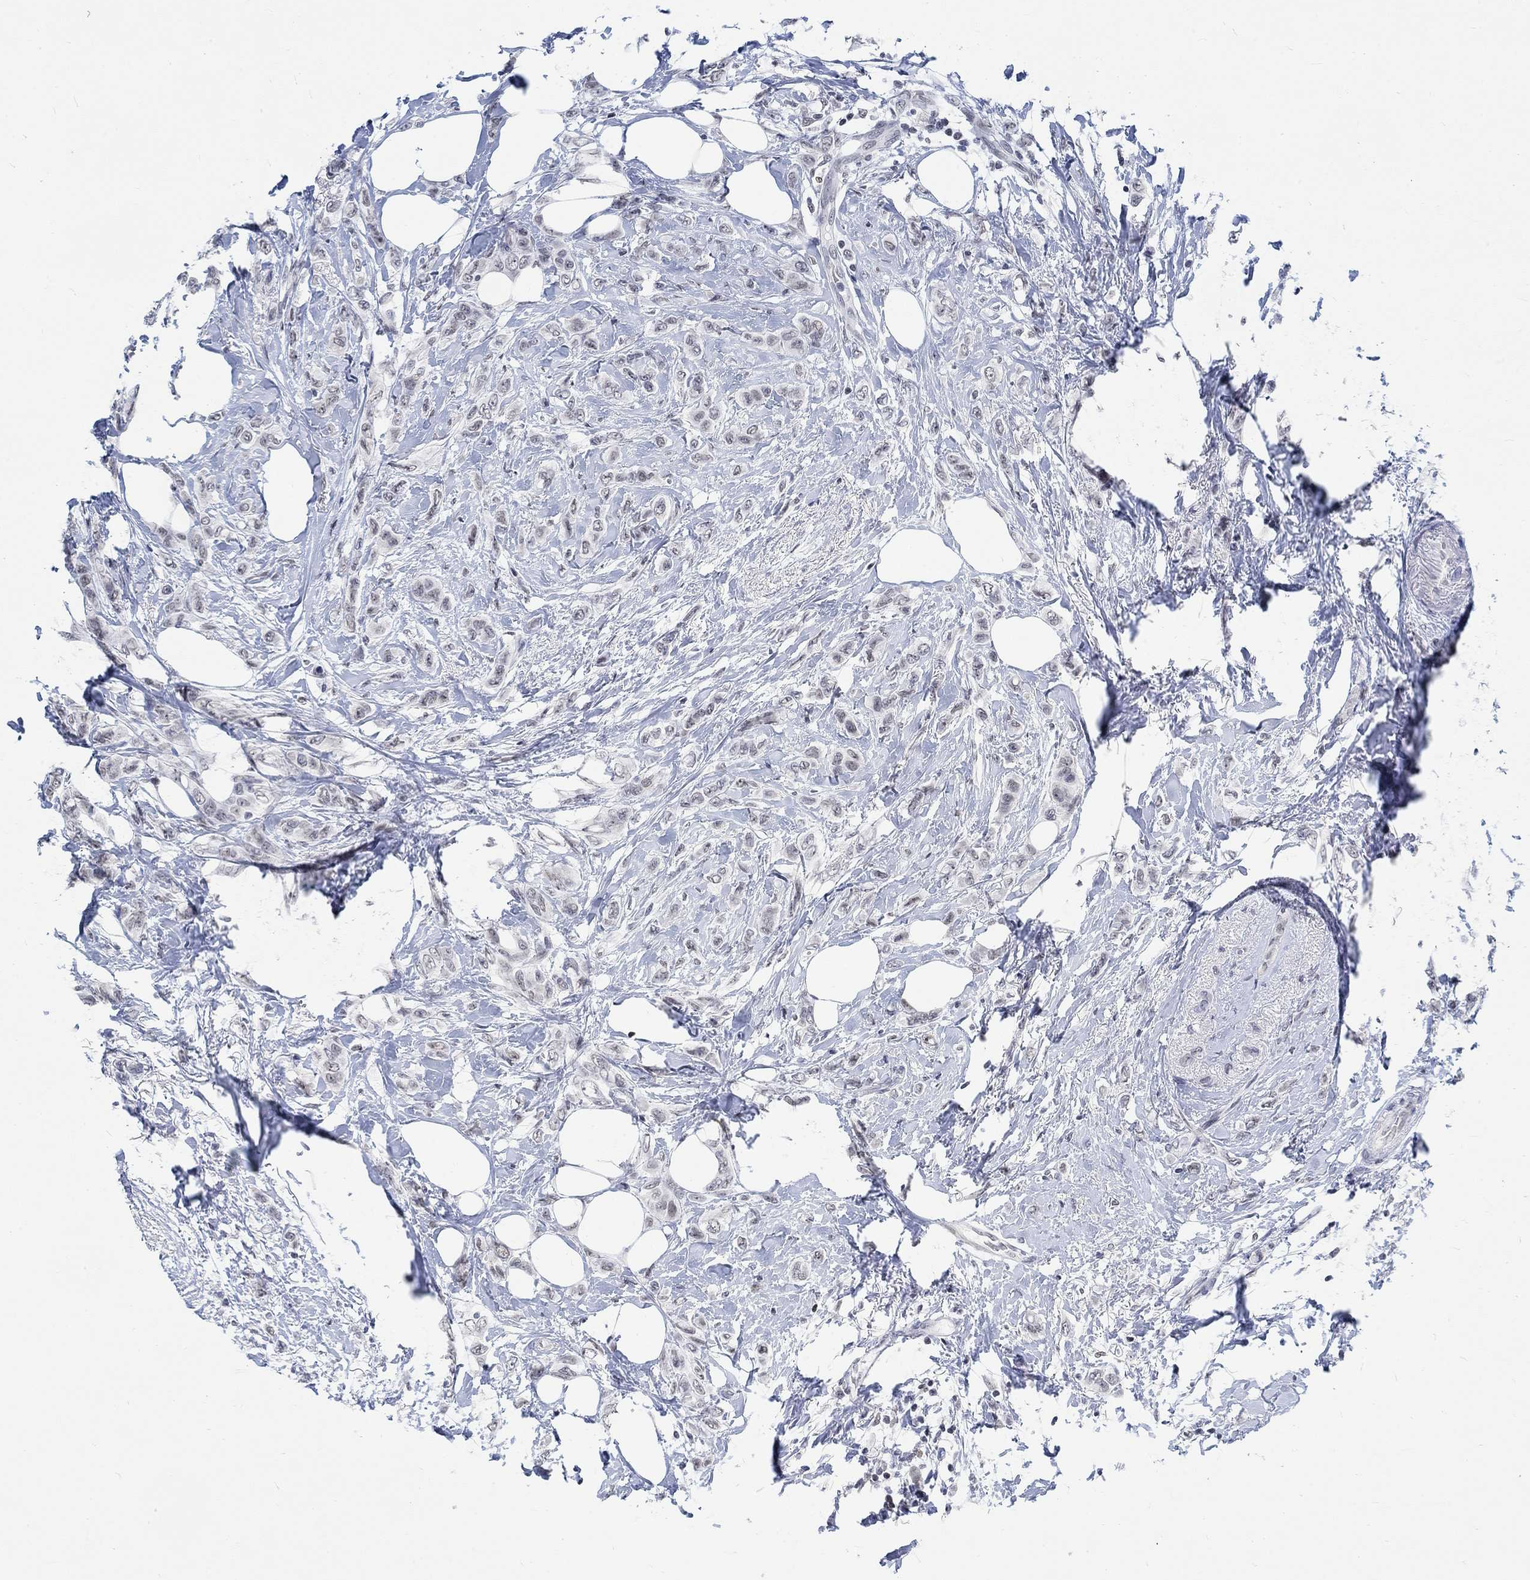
{"staining": {"intensity": "weak", "quantity": "<25%", "location": "nuclear"}, "tissue": "breast cancer", "cell_type": "Tumor cells", "image_type": "cancer", "snomed": [{"axis": "morphology", "description": "Lobular carcinoma"}, {"axis": "topography", "description": "Breast"}], "caption": "This is an immunohistochemistry (IHC) histopathology image of human breast lobular carcinoma. There is no expression in tumor cells.", "gene": "KCNH8", "patient": {"sex": "female", "age": 66}}